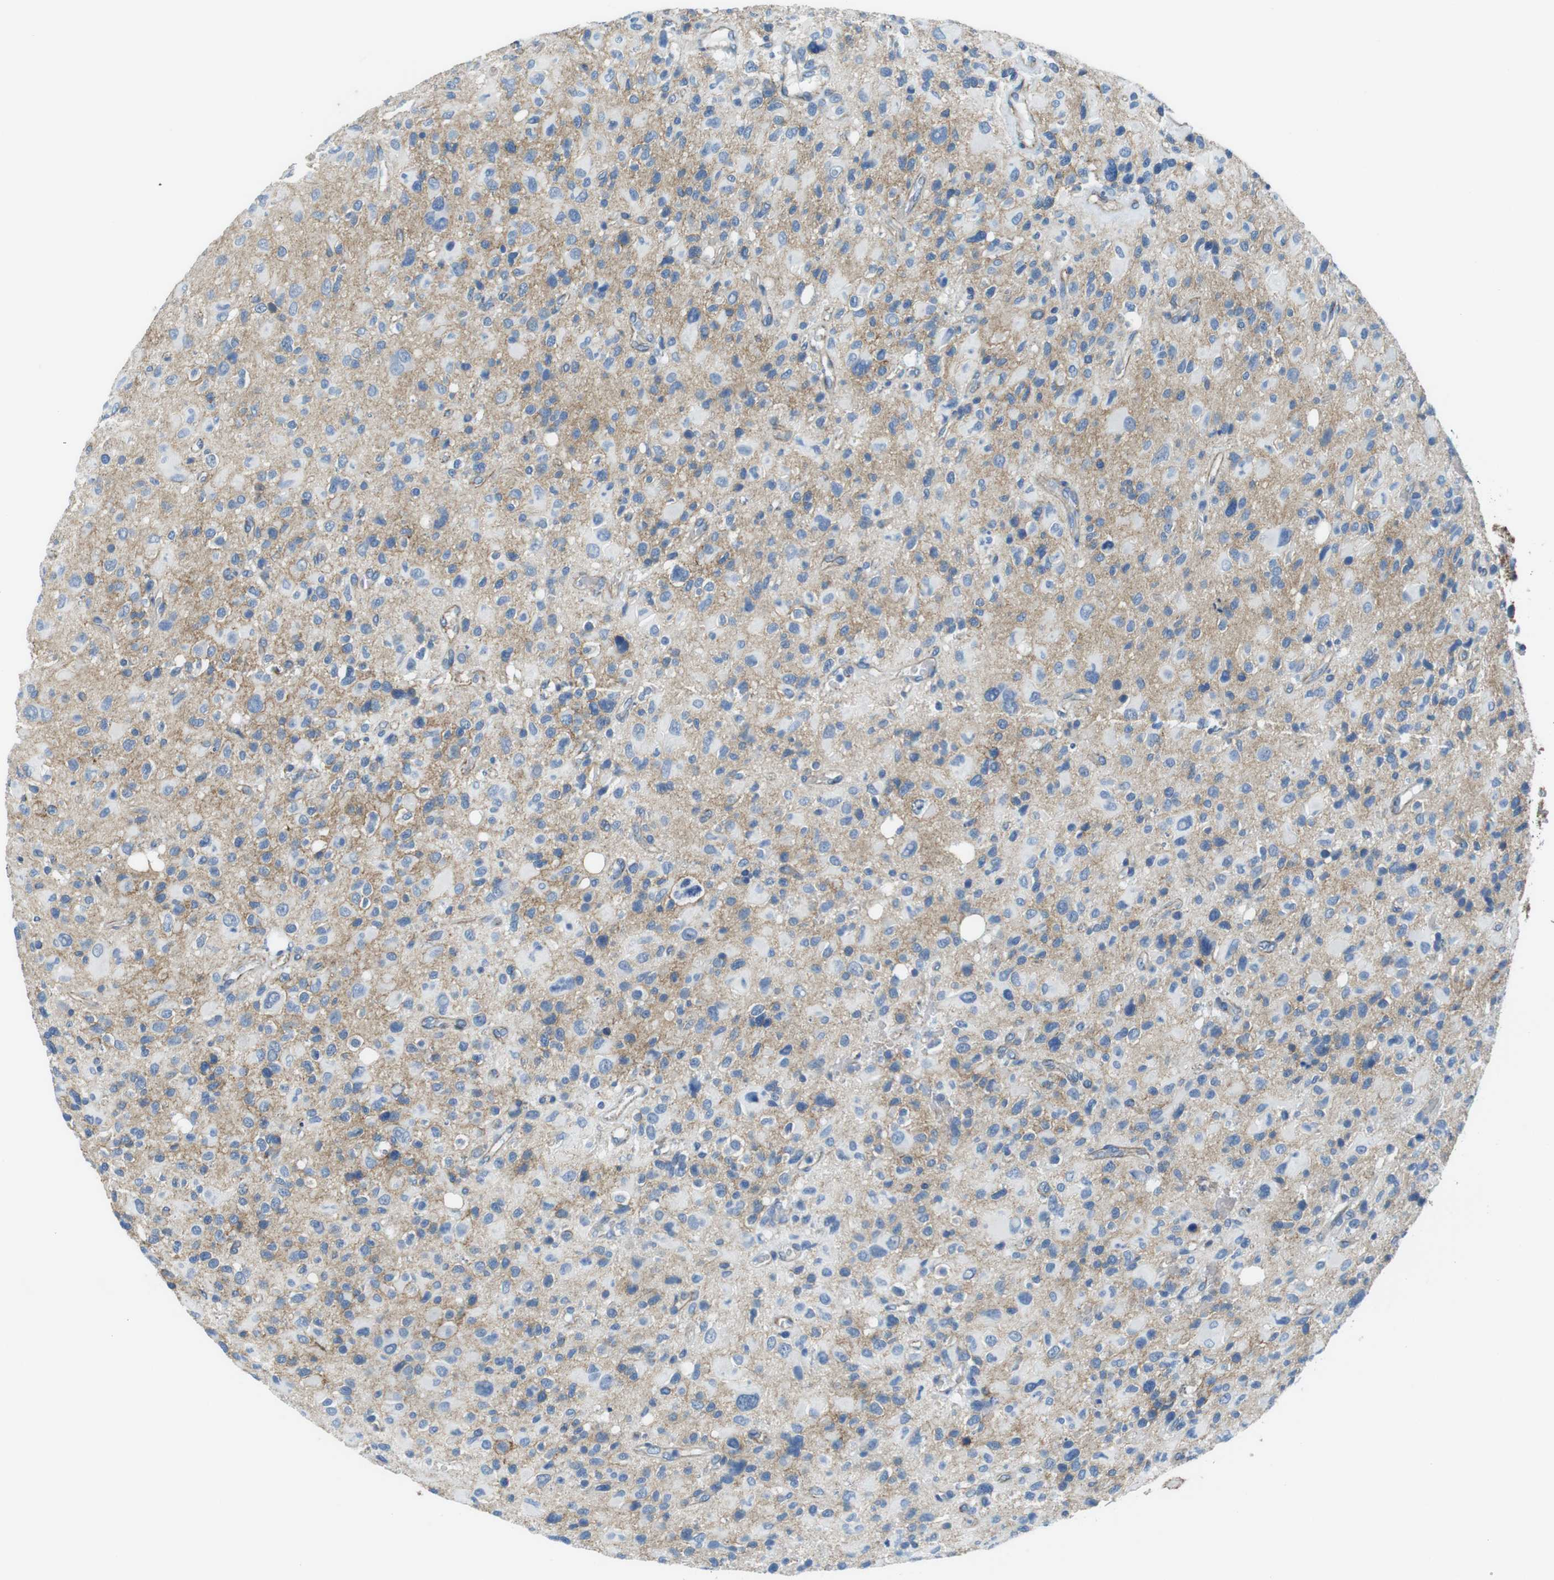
{"staining": {"intensity": "moderate", "quantity": "<25%", "location": "cytoplasmic/membranous"}, "tissue": "glioma", "cell_type": "Tumor cells", "image_type": "cancer", "snomed": [{"axis": "morphology", "description": "Glioma, malignant, High grade"}, {"axis": "topography", "description": "Brain"}], "caption": "A low amount of moderate cytoplasmic/membranous expression is identified in approximately <25% of tumor cells in glioma tissue.", "gene": "SLC6A6", "patient": {"sex": "male", "age": 48}}